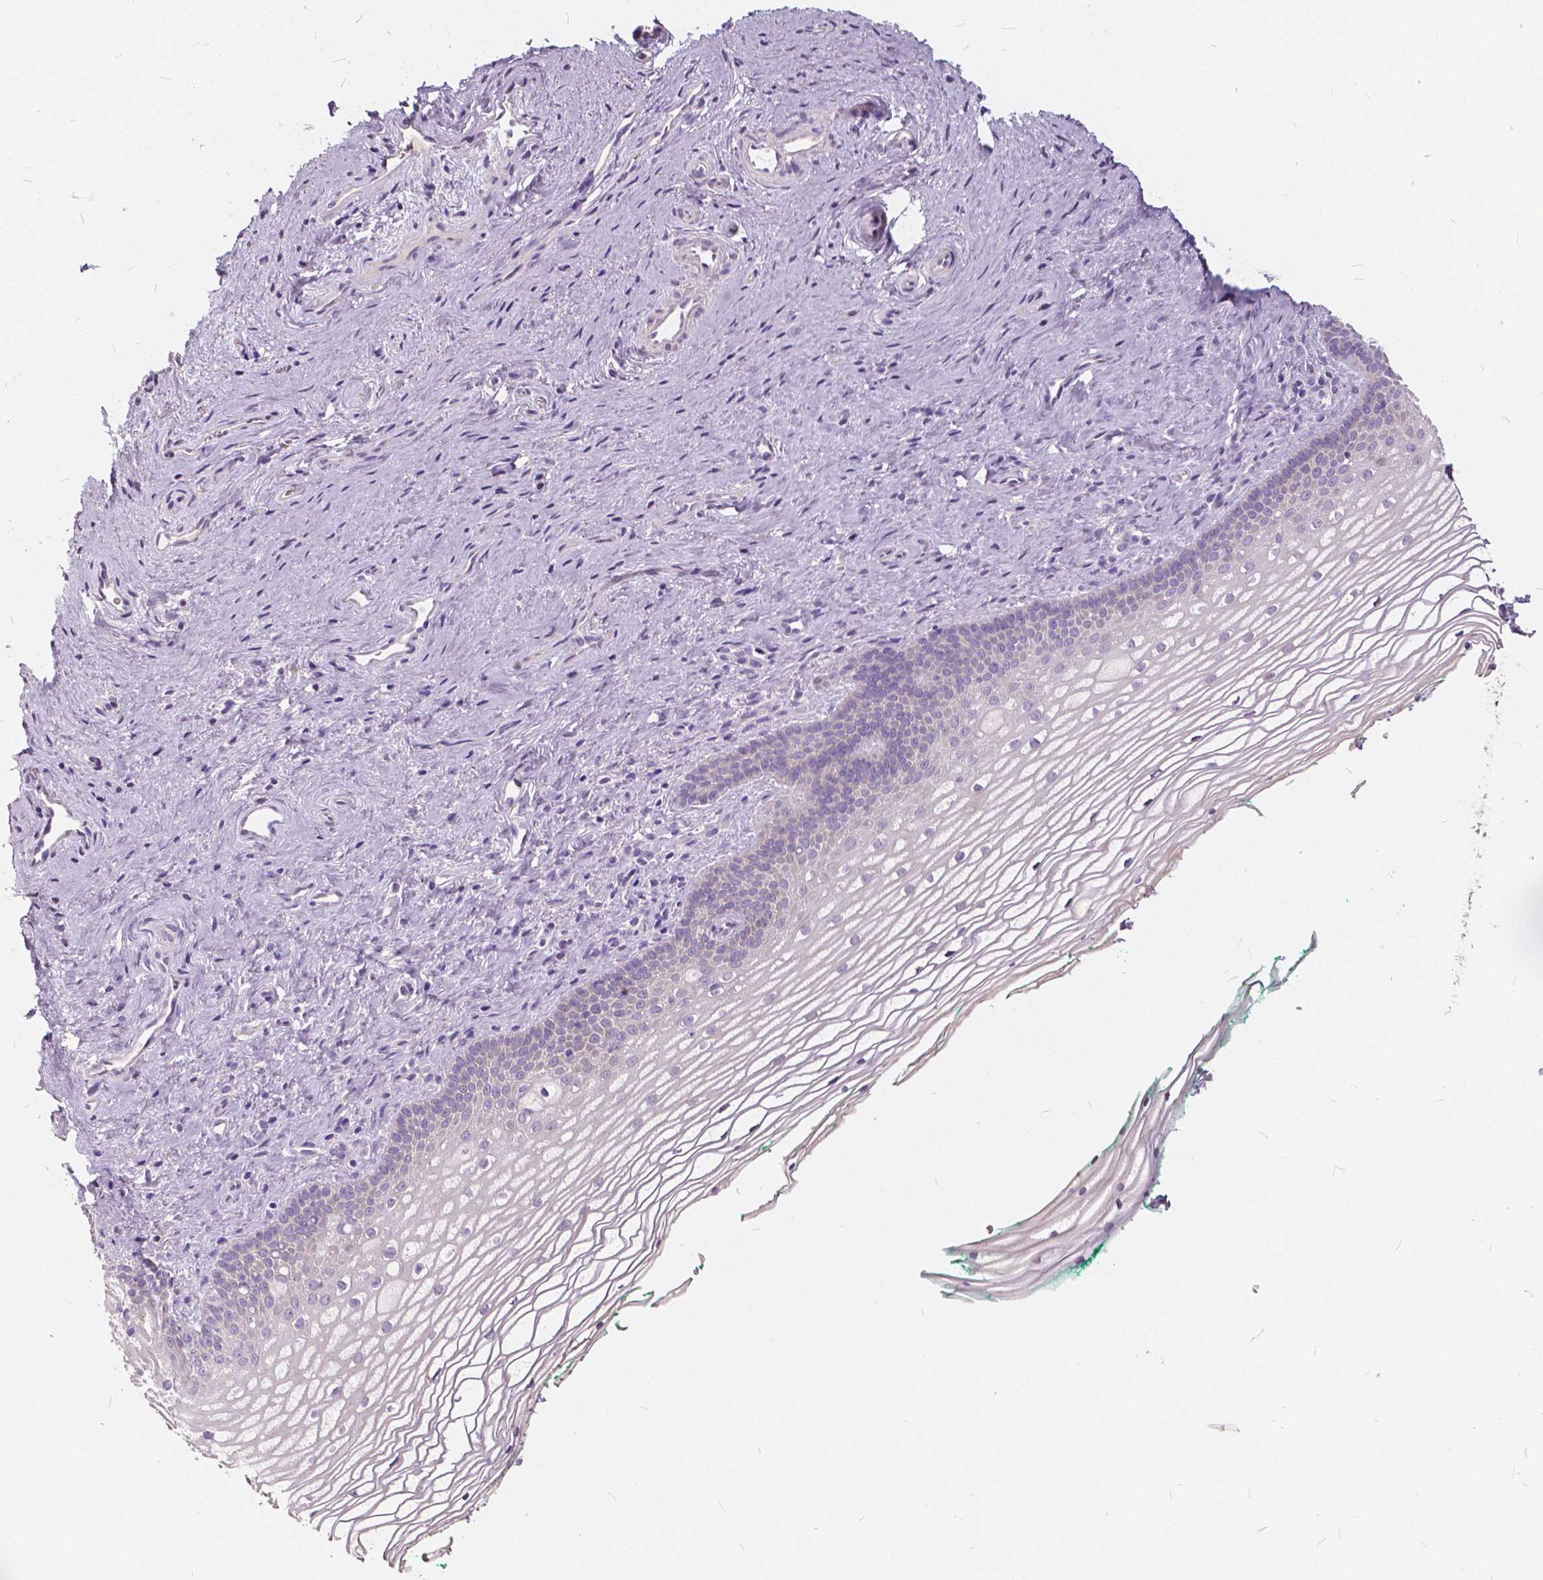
{"staining": {"intensity": "negative", "quantity": "none", "location": "none"}, "tissue": "vagina", "cell_type": "Squamous epithelial cells", "image_type": "normal", "snomed": [{"axis": "morphology", "description": "Normal tissue, NOS"}, {"axis": "topography", "description": "Vagina"}], "caption": "Histopathology image shows no protein staining in squamous epithelial cells of unremarkable vagina. (DAB immunohistochemistry with hematoxylin counter stain).", "gene": "SLC7A8", "patient": {"sex": "female", "age": 44}}